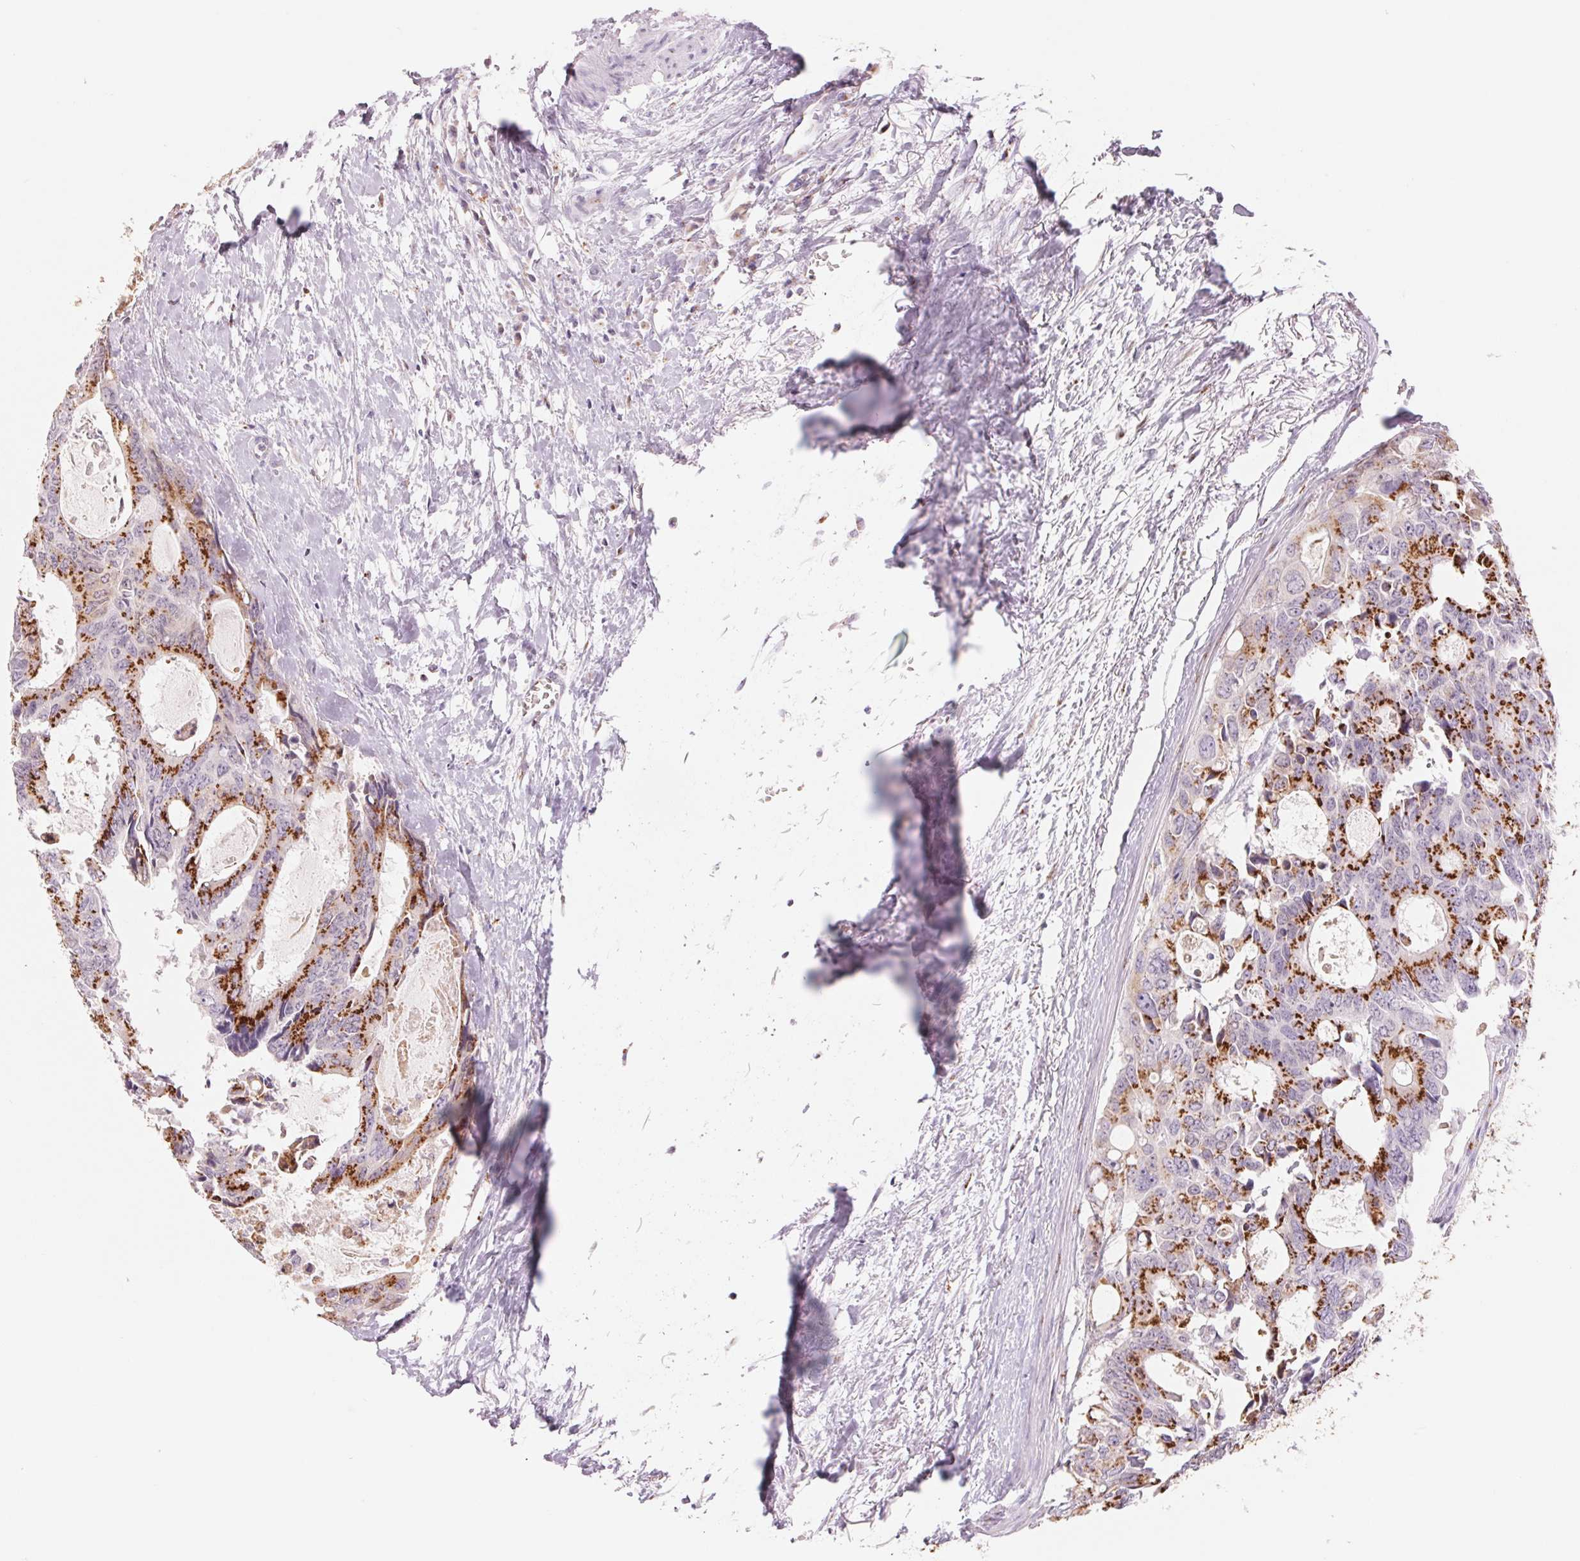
{"staining": {"intensity": "strong", "quantity": ">75%", "location": "cytoplasmic/membranous"}, "tissue": "colorectal cancer", "cell_type": "Tumor cells", "image_type": "cancer", "snomed": [{"axis": "morphology", "description": "Adenocarcinoma, NOS"}, {"axis": "topography", "description": "Rectum"}], "caption": "This image reveals colorectal cancer stained with immunohistochemistry (IHC) to label a protein in brown. The cytoplasmic/membranous of tumor cells show strong positivity for the protein. Nuclei are counter-stained blue.", "gene": "GALNT7", "patient": {"sex": "male", "age": 76}}